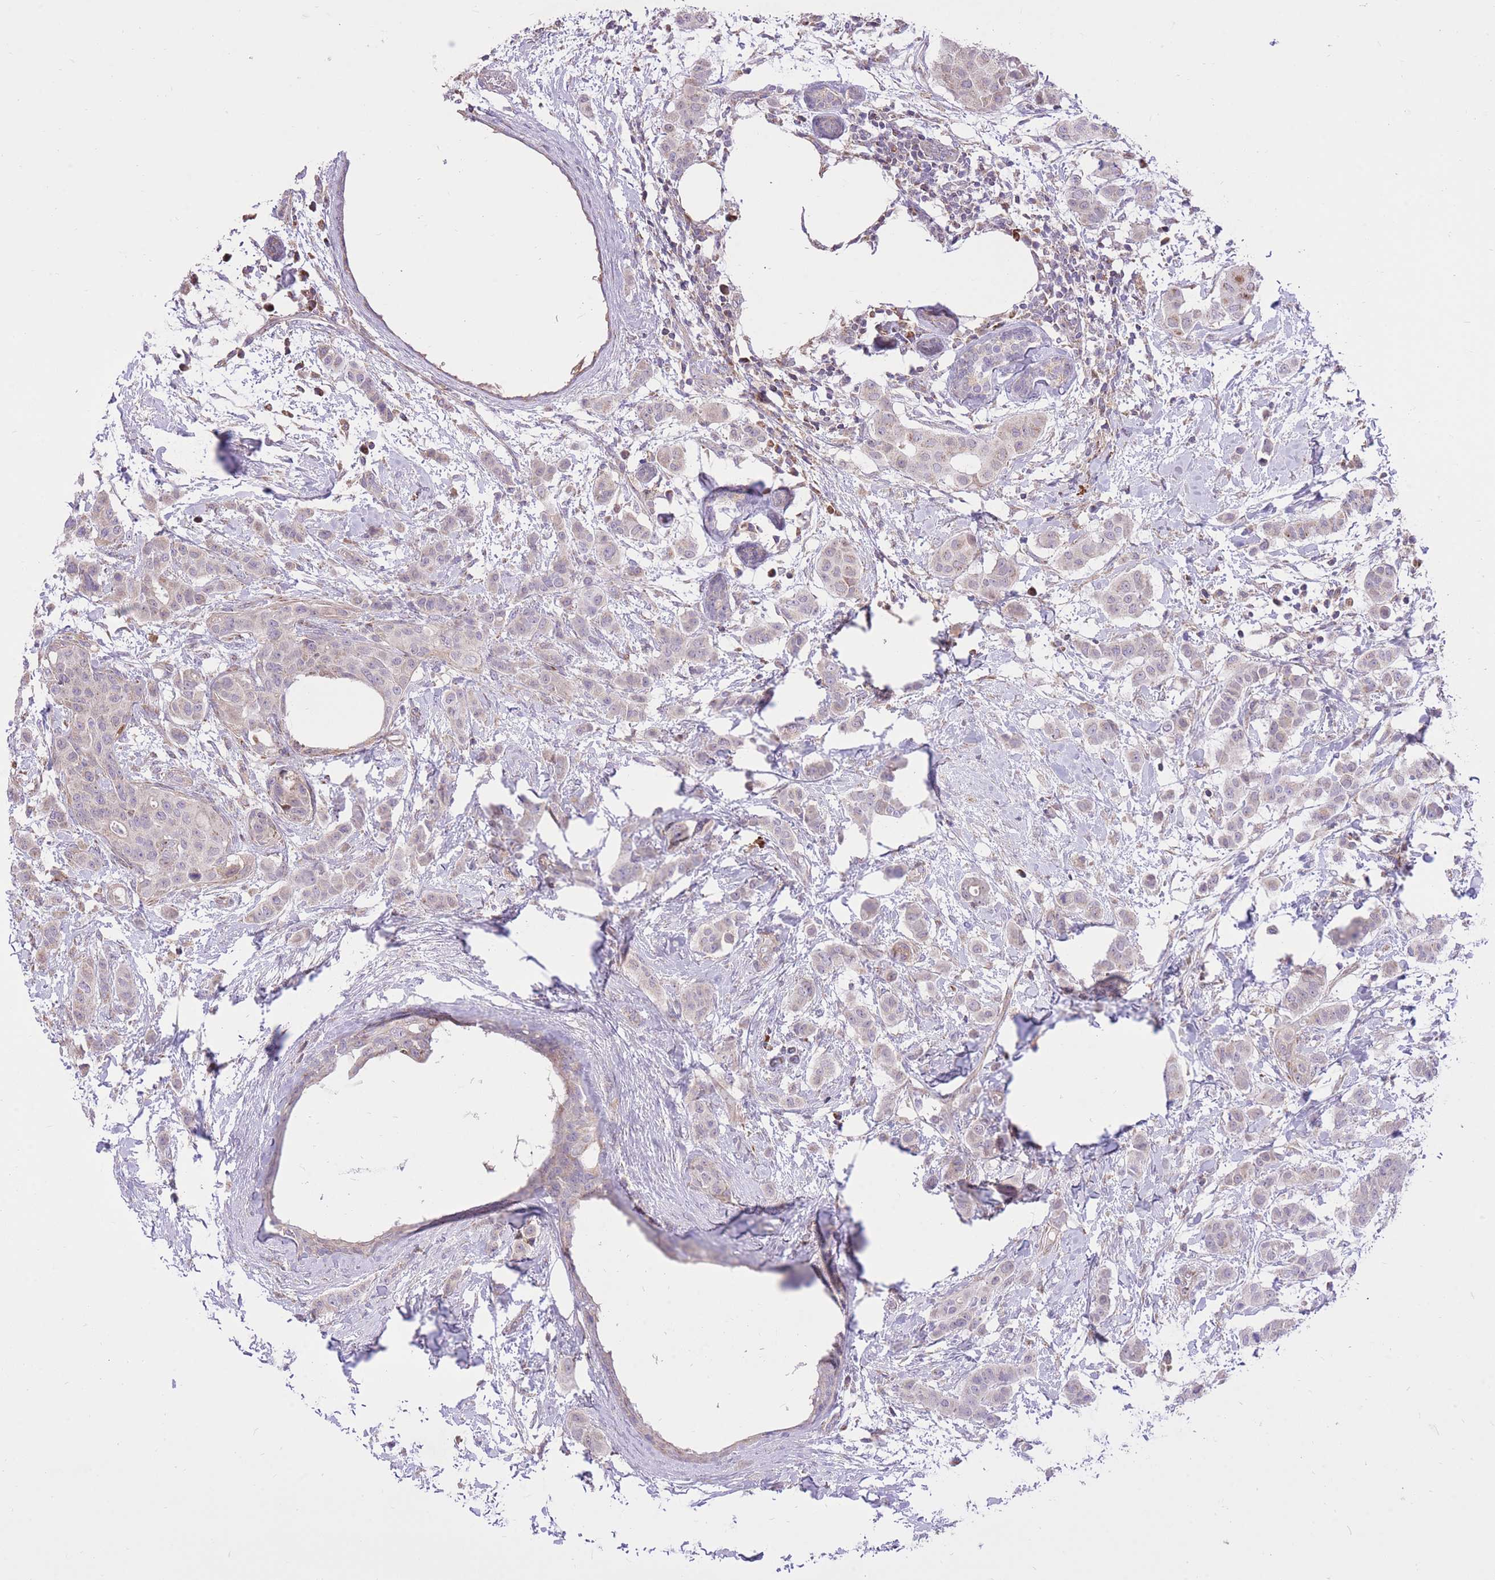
{"staining": {"intensity": "negative", "quantity": "none", "location": "none"}, "tissue": "breast cancer", "cell_type": "Tumor cells", "image_type": "cancer", "snomed": [{"axis": "morphology", "description": "Duct carcinoma"}, {"axis": "topography", "description": "Breast"}], "caption": "An immunohistochemistry (IHC) image of breast infiltrating ductal carcinoma is shown. There is no staining in tumor cells of breast infiltrating ductal carcinoma. The staining was performed using DAB (3,3'-diaminobenzidine) to visualize the protein expression in brown, while the nuclei were stained in blue with hematoxylin (Magnification: 20x).", "gene": "SLC4A4", "patient": {"sex": "female", "age": 40}}